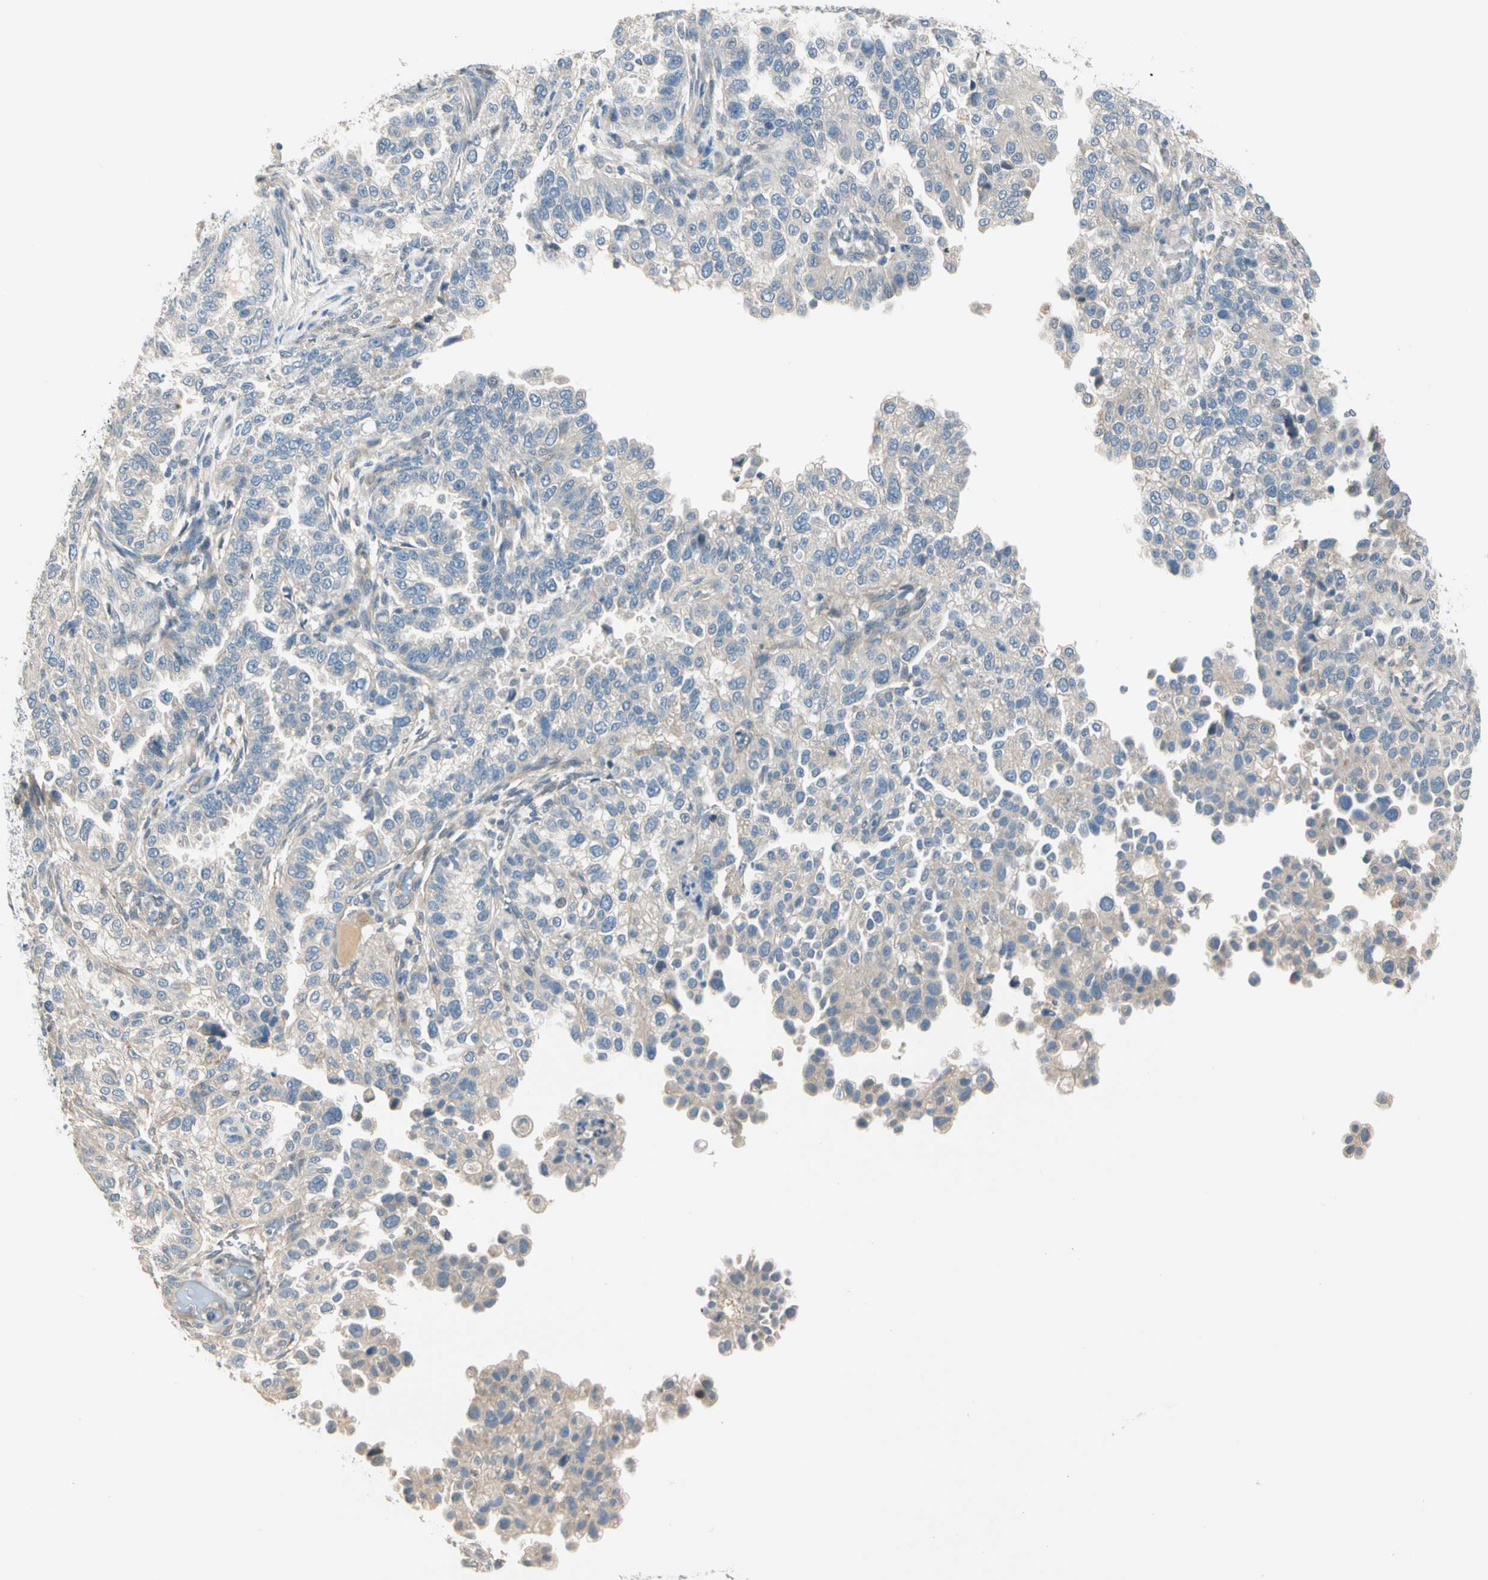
{"staining": {"intensity": "weak", "quantity": "<25%", "location": "cytoplasmic/membranous"}, "tissue": "endometrial cancer", "cell_type": "Tumor cells", "image_type": "cancer", "snomed": [{"axis": "morphology", "description": "Adenocarcinoma, NOS"}, {"axis": "topography", "description": "Endometrium"}], "caption": "Tumor cells are negative for protein expression in human endometrial adenocarcinoma. (DAB (3,3'-diaminobenzidine) immunohistochemistry (IHC) visualized using brightfield microscopy, high magnification).", "gene": "GPR153", "patient": {"sex": "female", "age": 85}}